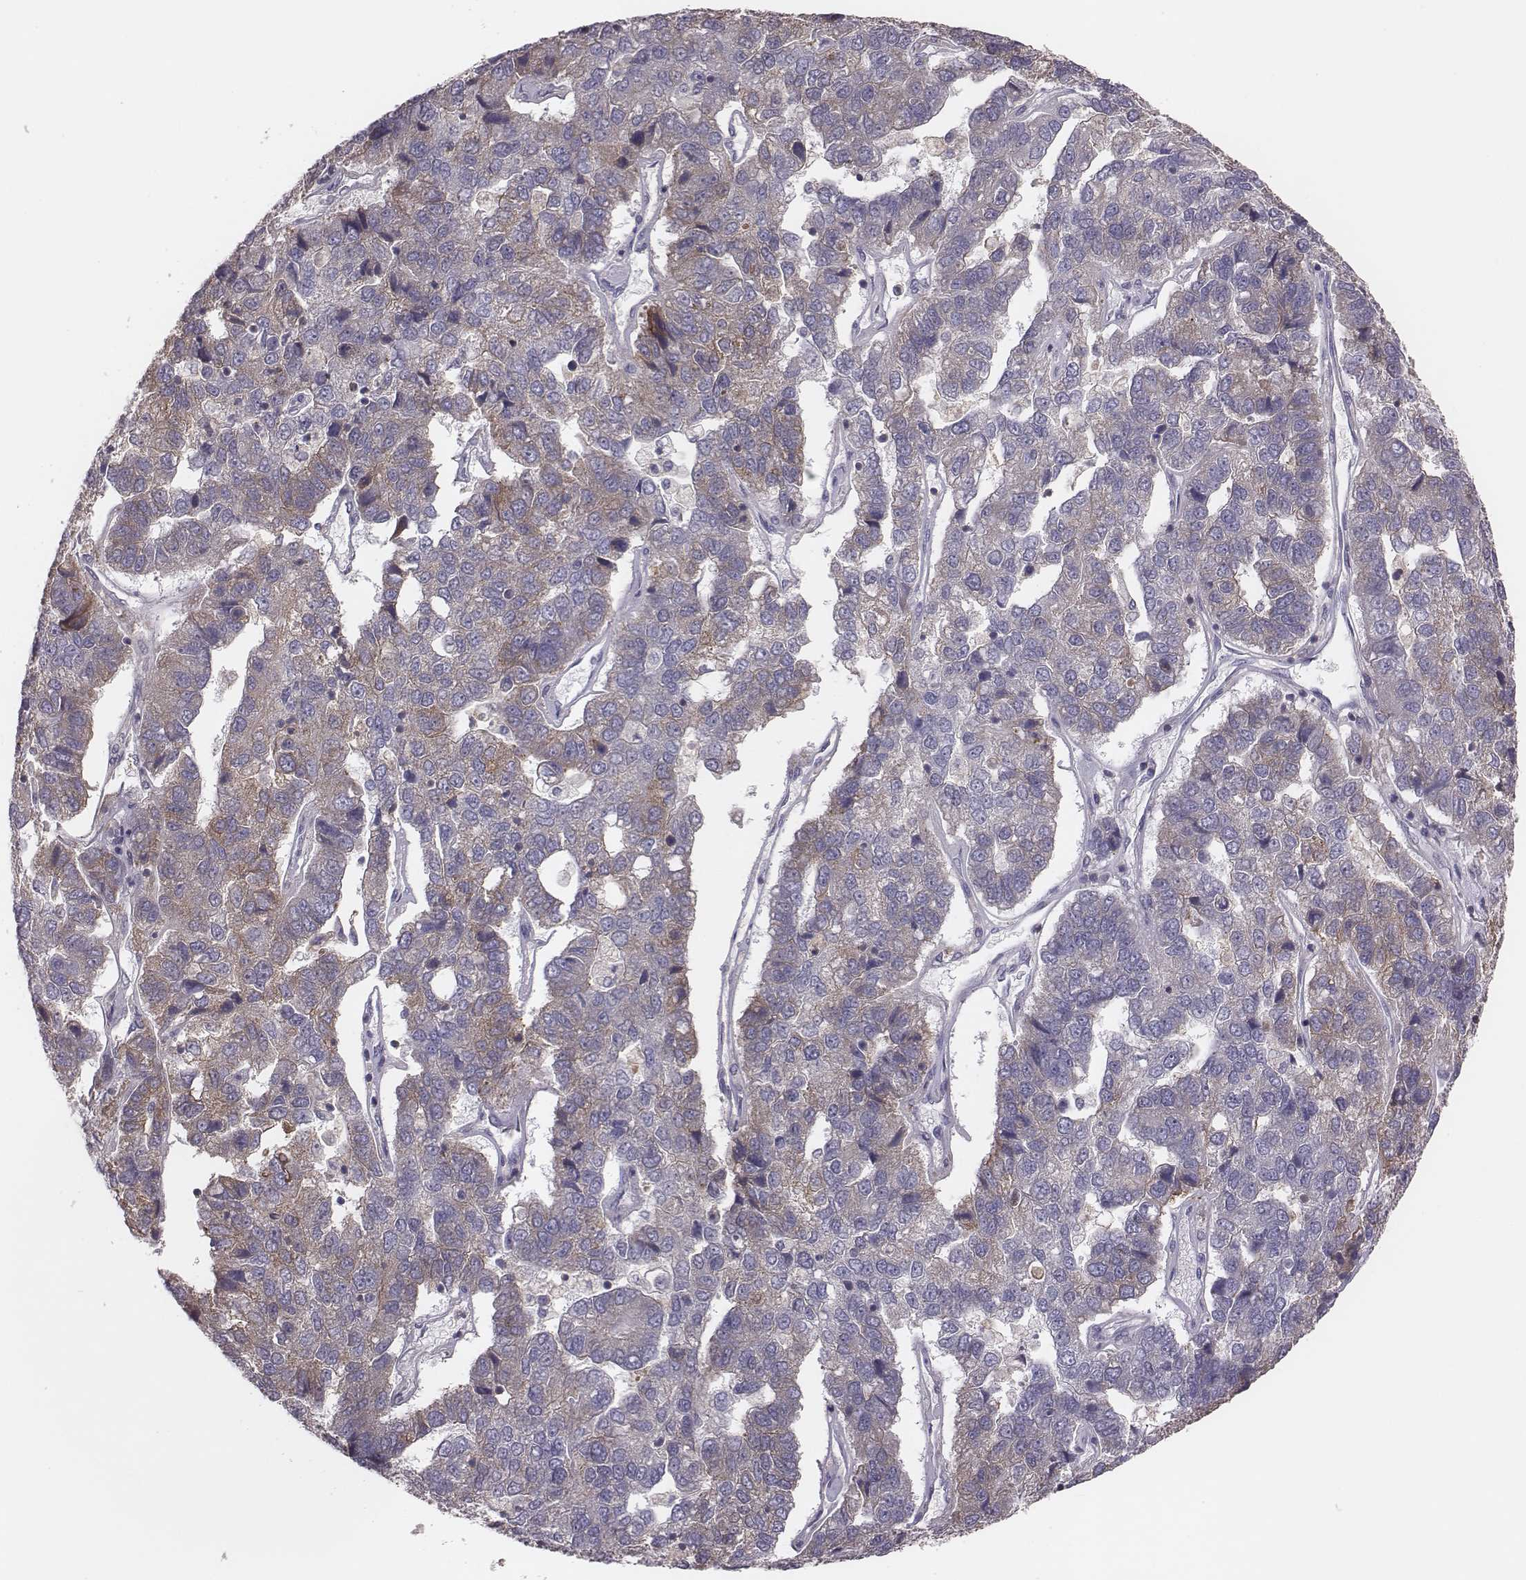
{"staining": {"intensity": "weak", "quantity": "<25%", "location": "cytoplasmic/membranous"}, "tissue": "pancreatic cancer", "cell_type": "Tumor cells", "image_type": "cancer", "snomed": [{"axis": "morphology", "description": "Adenocarcinoma, NOS"}, {"axis": "topography", "description": "Pancreas"}], "caption": "Tumor cells show no significant protein staining in adenocarcinoma (pancreatic).", "gene": "CAD", "patient": {"sex": "female", "age": 61}}